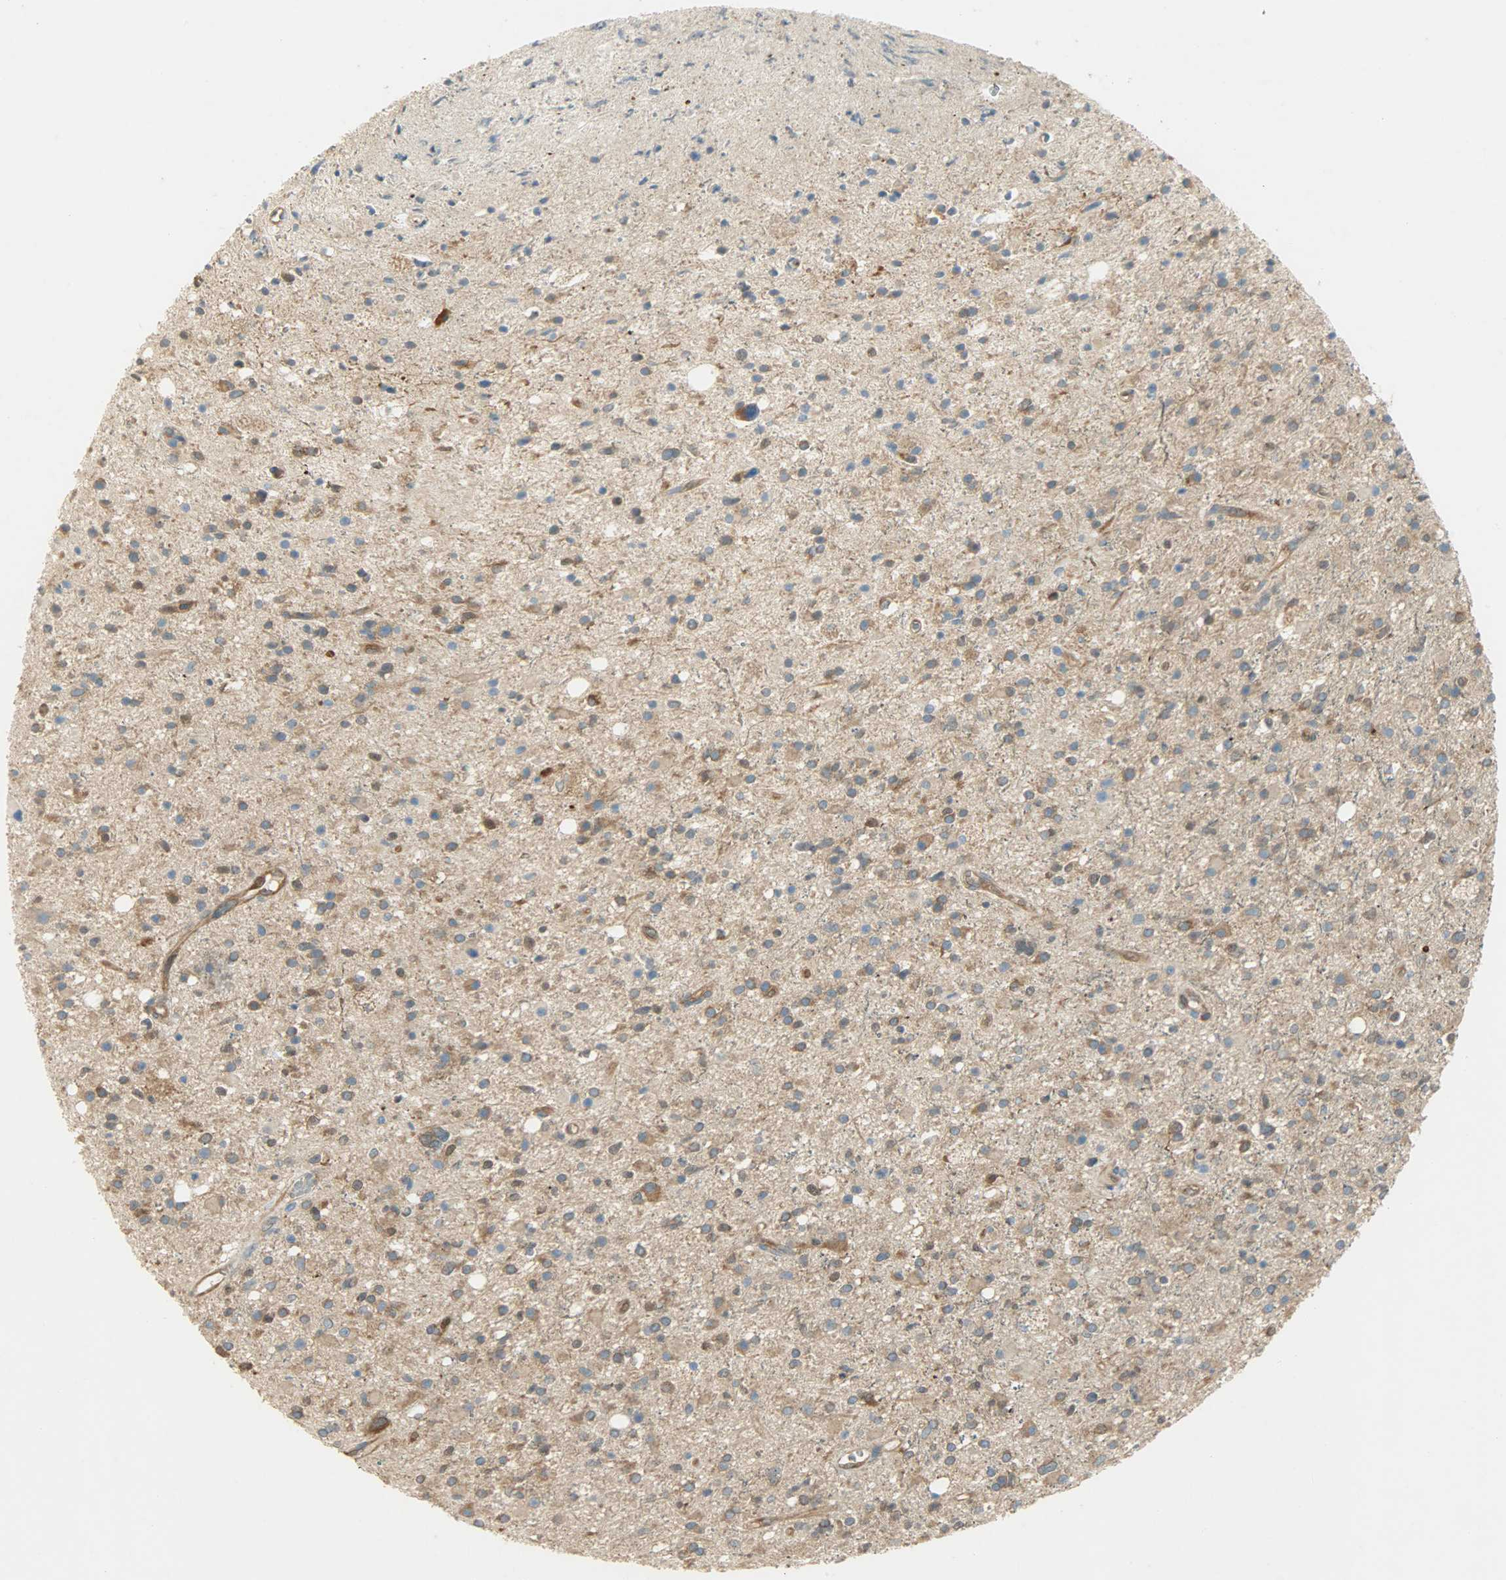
{"staining": {"intensity": "moderate", "quantity": ">75%", "location": "cytoplasmic/membranous"}, "tissue": "glioma", "cell_type": "Tumor cells", "image_type": "cancer", "snomed": [{"axis": "morphology", "description": "Glioma, malignant, High grade"}, {"axis": "topography", "description": "Brain"}], "caption": "Tumor cells show moderate cytoplasmic/membranous positivity in about >75% of cells in high-grade glioma (malignant).", "gene": "TSC22D2", "patient": {"sex": "male", "age": 33}}